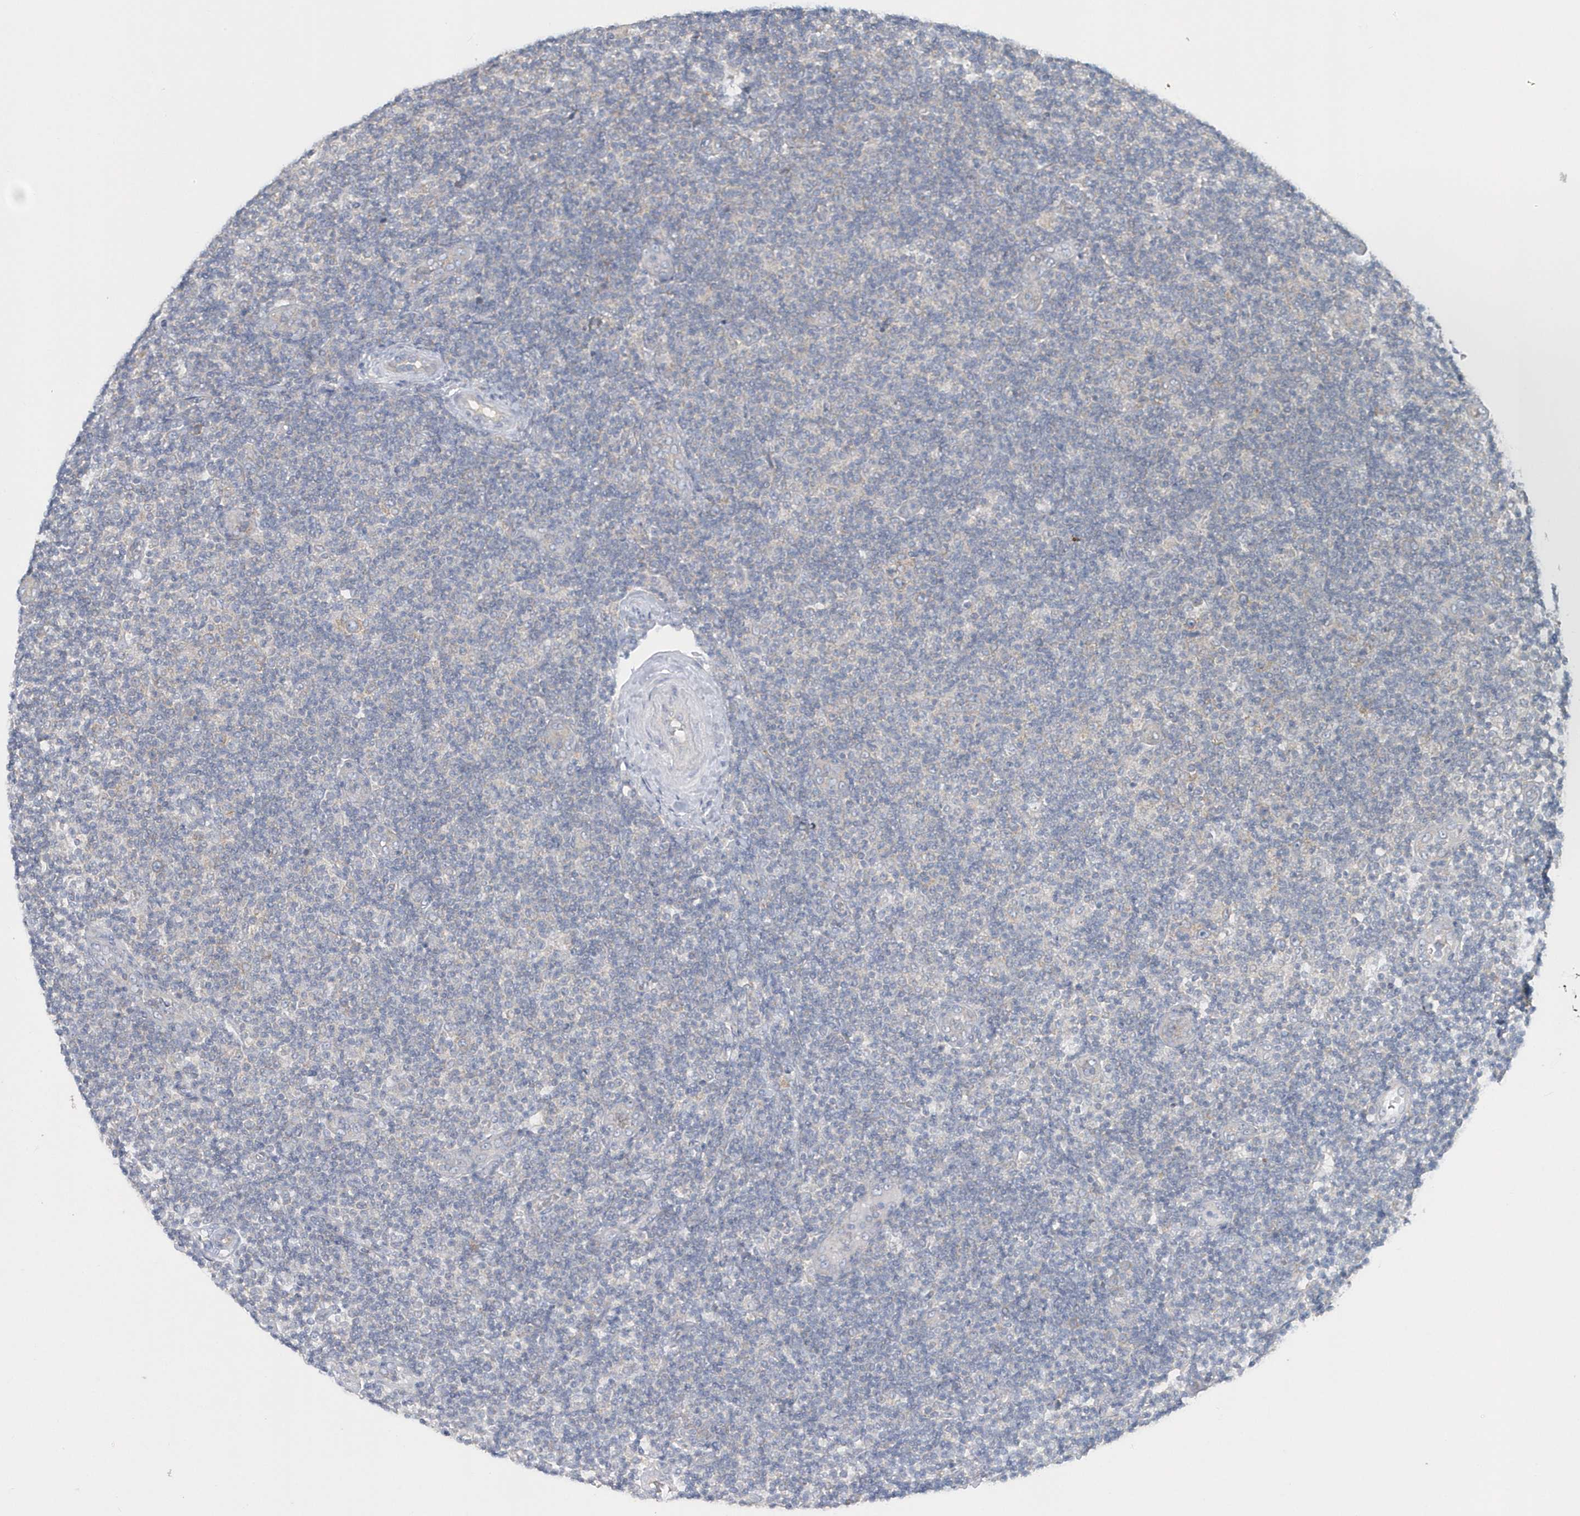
{"staining": {"intensity": "negative", "quantity": "none", "location": "none"}, "tissue": "lymphoma", "cell_type": "Tumor cells", "image_type": "cancer", "snomed": [{"axis": "morphology", "description": "Malignant lymphoma, non-Hodgkin's type, Low grade"}, {"axis": "topography", "description": "Lymph node"}], "caption": "Tumor cells are negative for brown protein staining in lymphoma.", "gene": "EIF3C", "patient": {"sex": "male", "age": 83}}